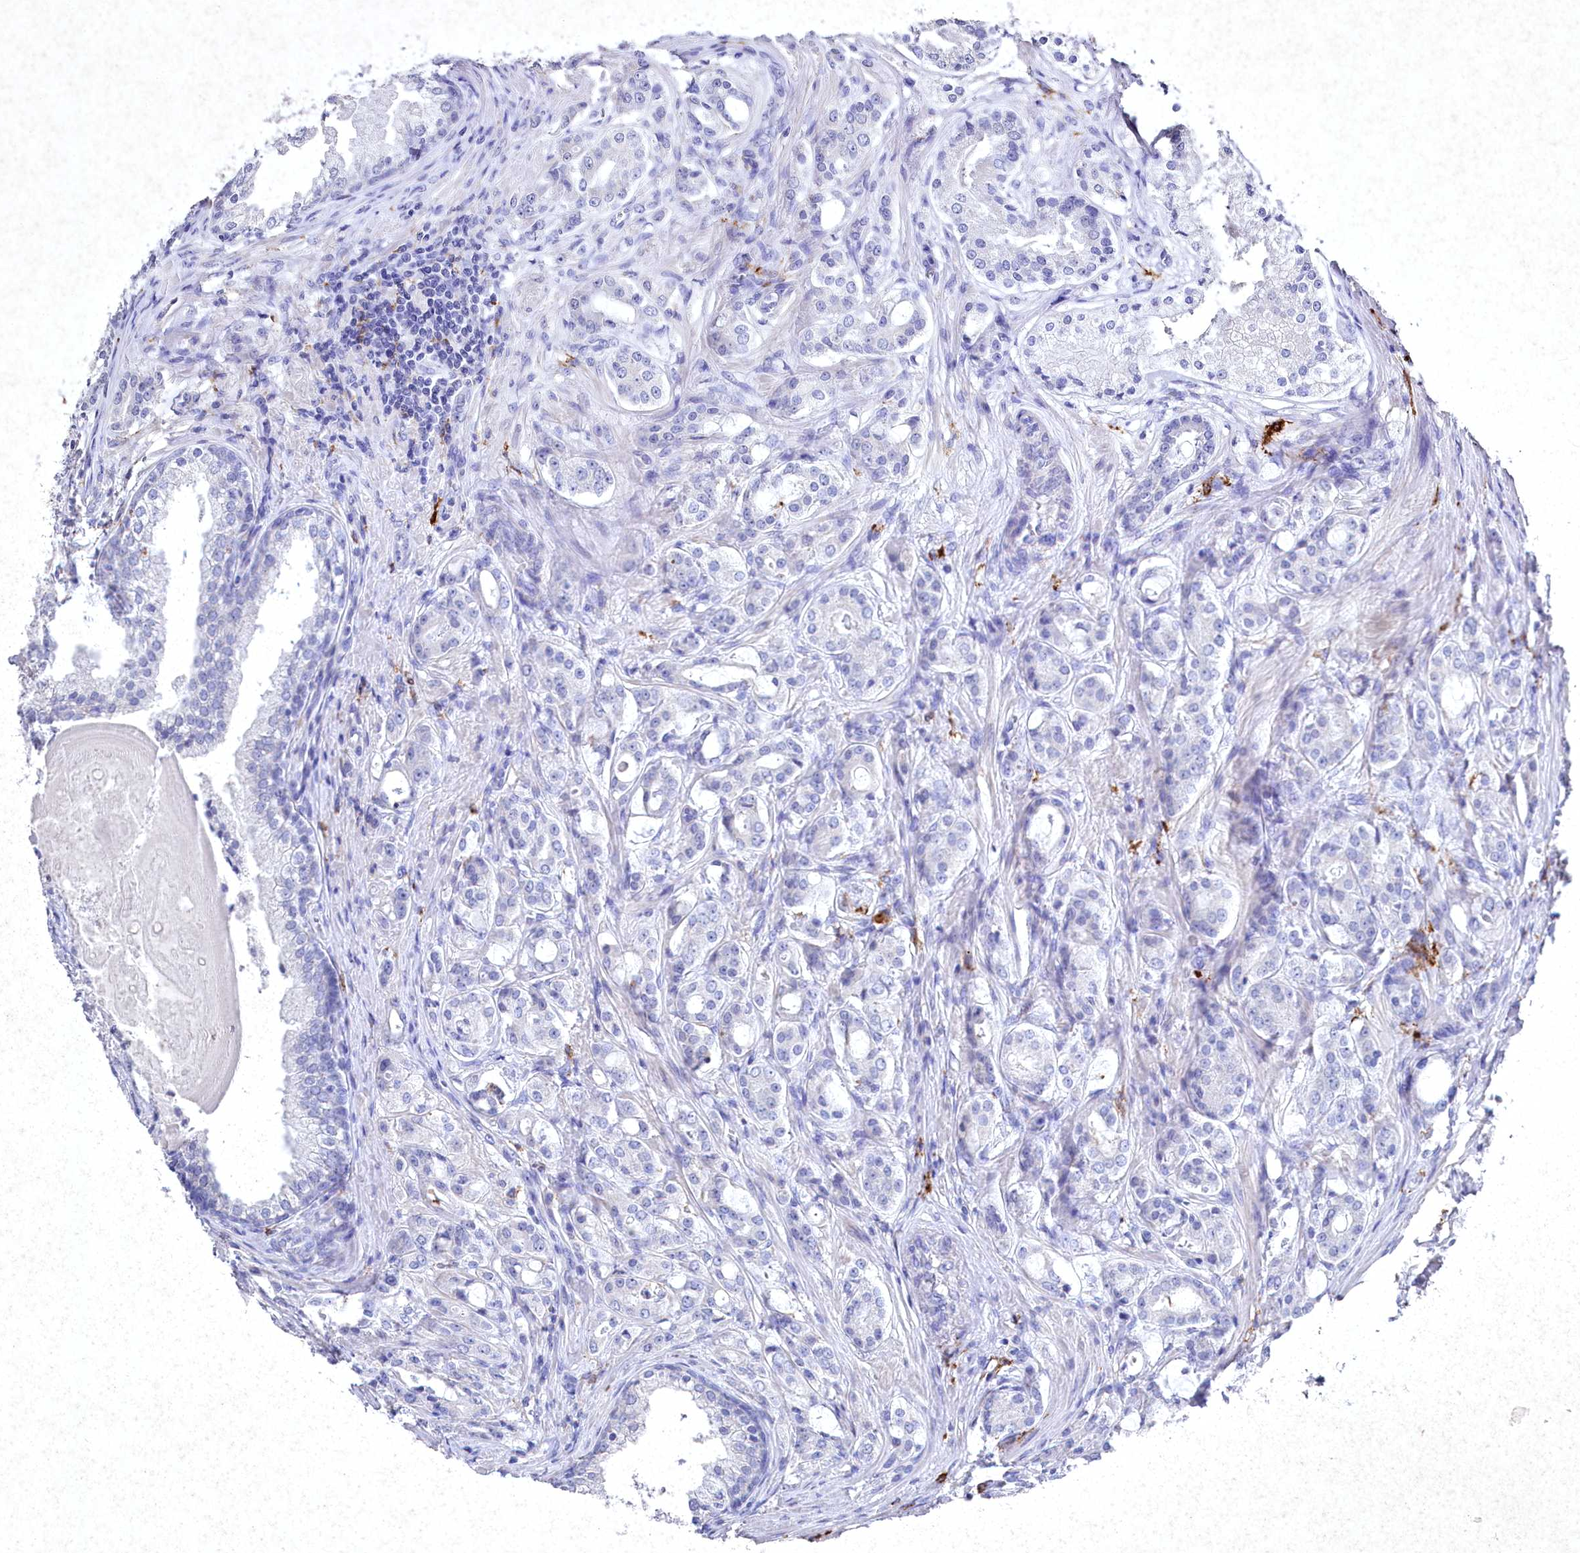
{"staining": {"intensity": "negative", "quantity": "none", "location": "none"}, "tissue": "prostate cancer", "cell_type": "Tumor cells", "image_type": "cancer", "snomed": [{"axis": "morphology", "description": "Adenocarcinoma, High grade"}, {"axis": "topography", "description": "Prostate"}], "caption": "Tumor cells are negative for brown protein staining in prostate high-grade adenocarcinoma. (Brightfield microscopy of DAB (3,3'-diaminobenzidine) IHC at high magnification).", "gene": "CLEC4M", "patient": {"sex": "male", "age": 63}}